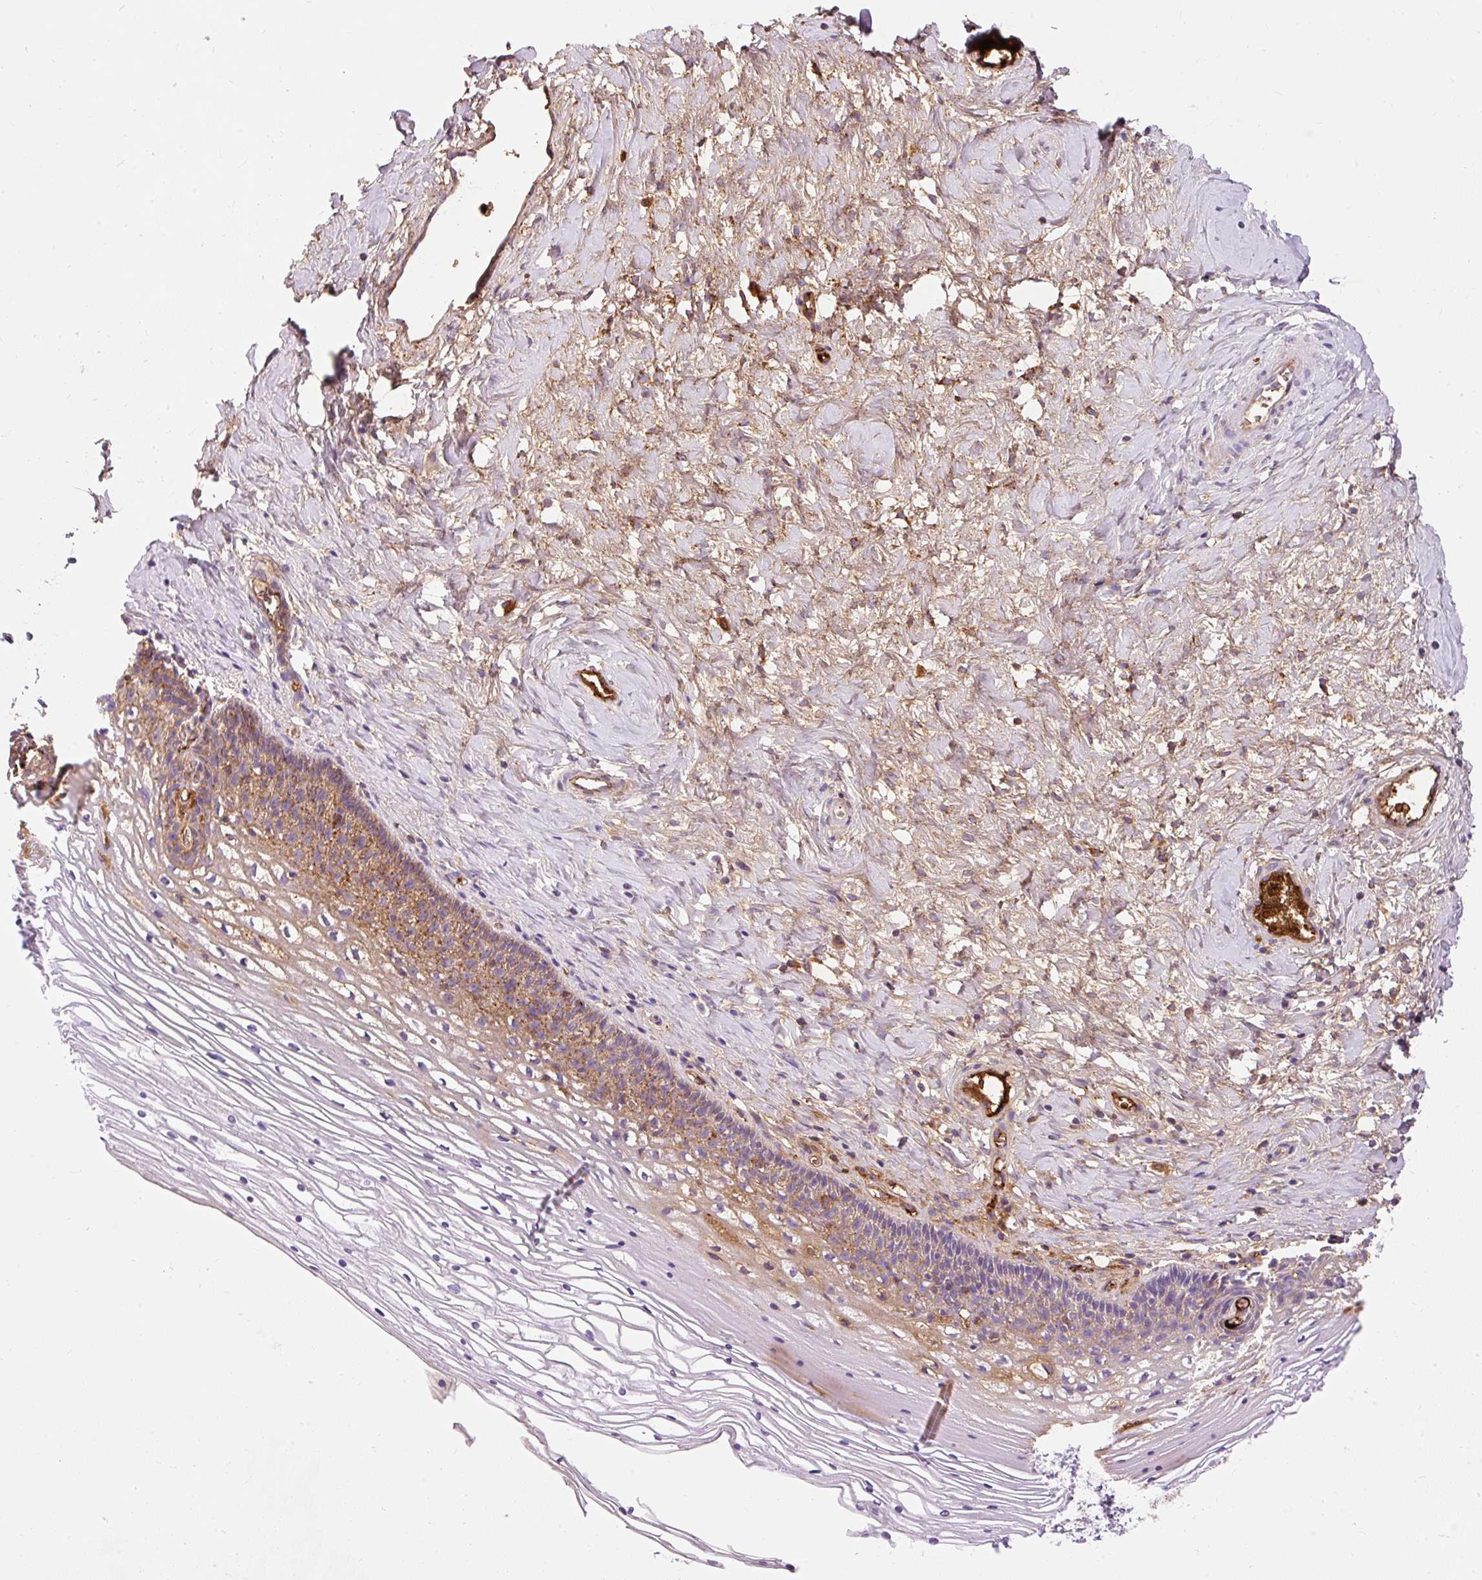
{"staining": {"intensity": "negative", "quantity": "none", "location": "none"}, "tissue": "cervix", "cell_type": "Glandular cells", "image_type": "normal", "snomed": [{"axis": "morphology", "description": "Normal tissue, NOS"}, {"axis": "topography", "description": "Cervix"}], "caption": "A high-resolution image shows immunohistochemistry staining of benign cervix, which displays no significant staining in glandular cells.", "gene": "APOC2", "patient": {"sex": "female", "age": 36}}